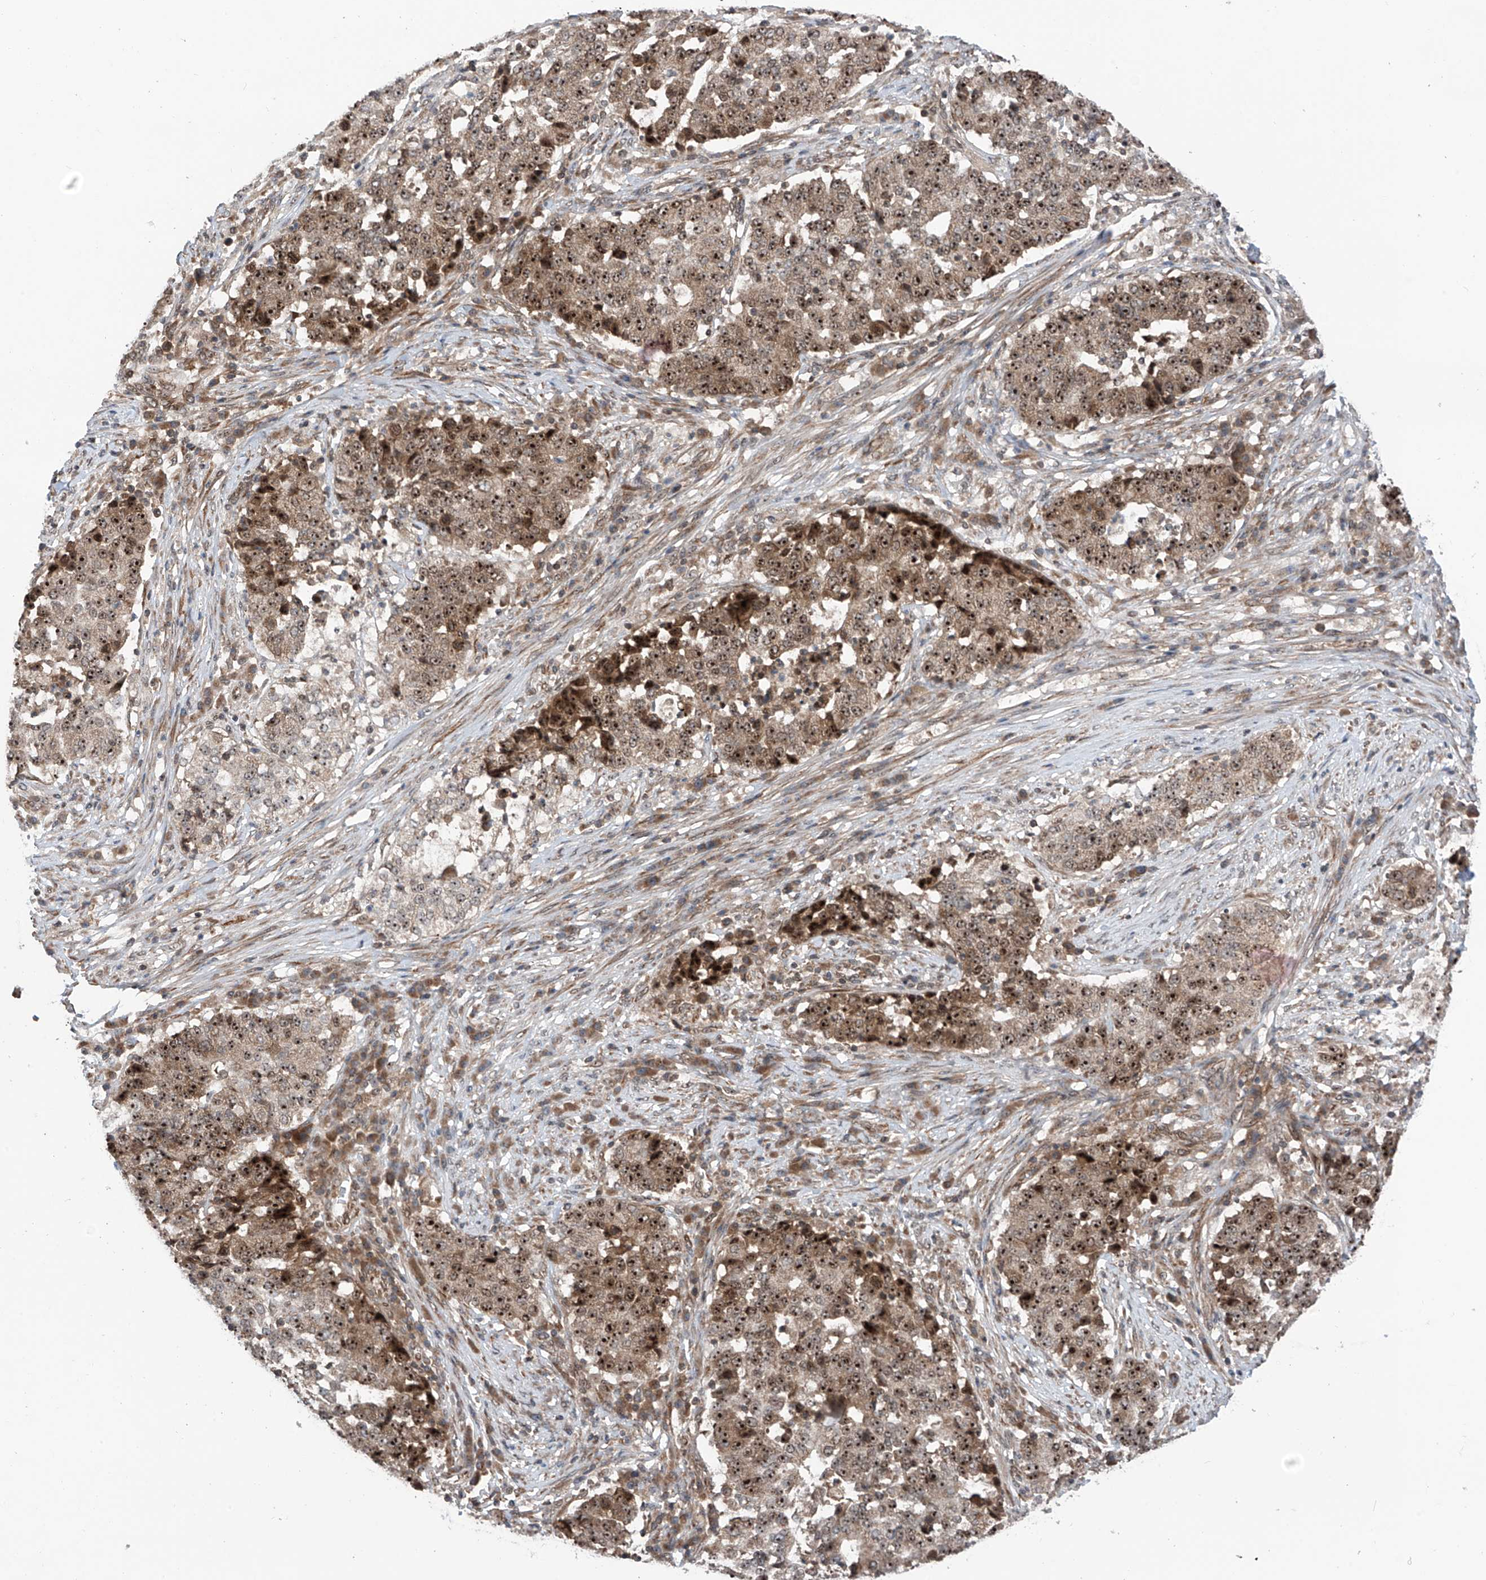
{"staining": {"intensity": "strong", "quantity": ">75%", "location": "cytoplasmic/membranous,nuclear"}, "tissue": "stomach cancer", "cell_type": "Tumor cells", "image_type": "cancer", "snomed": [{"axis": "morphology", "description": "Adenocarcinoma, NOS"}, {"axis": "topography", "description": "Stomach"}], "caption": "A high-resolution photomicrograph shows IHC staining of stomach cancer, which shows strong cytoplasmic/membranous and nuclear expression in about >75% of tumor cells.", "gene": "C1orf131", "patient": {"sex": "male", "age": 59}}